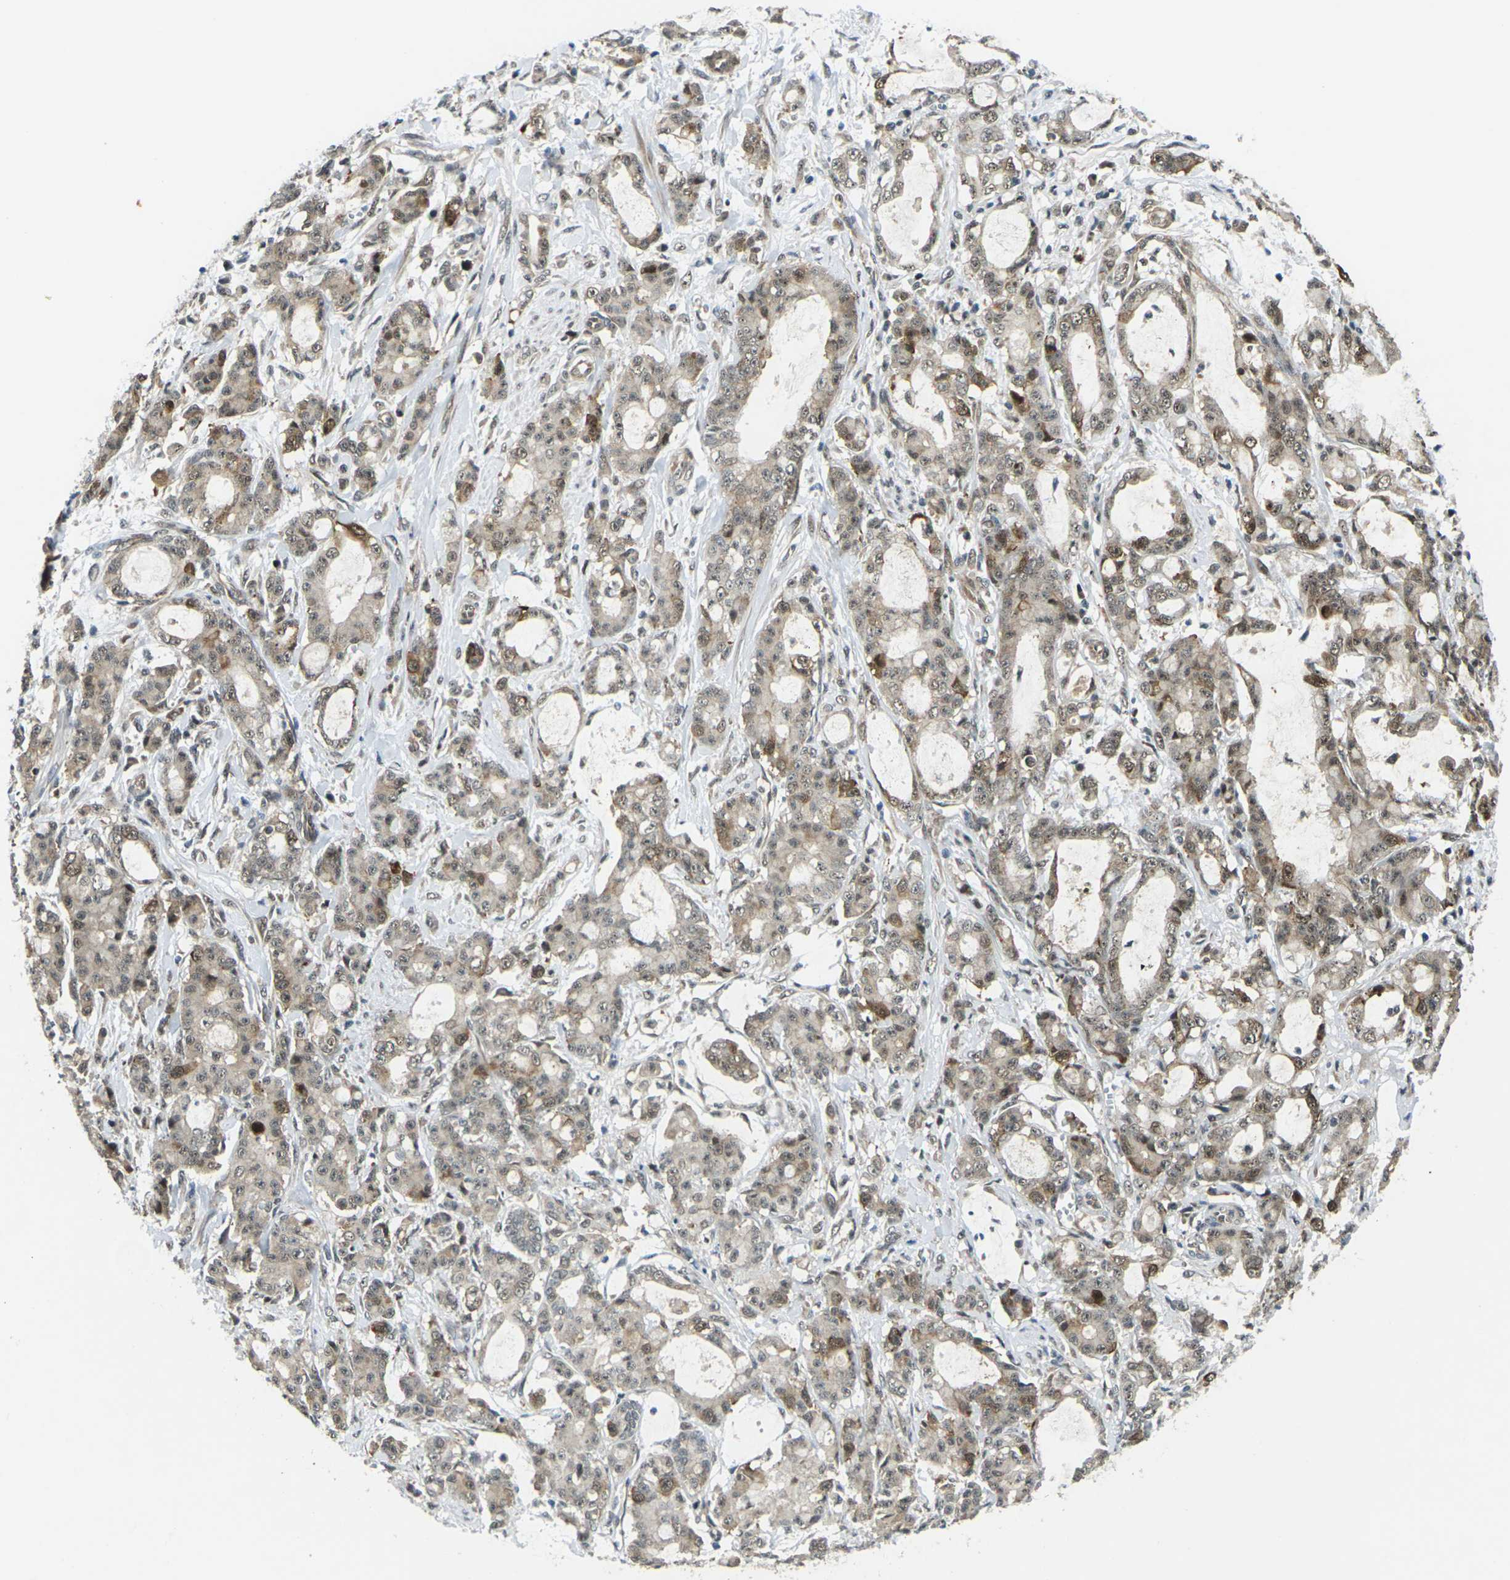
{"staining": {"intensity": "moderate", "quantity": ">75%", "location": "cytoplasmic/membranous,nuclear"}, "tissue": "pancreatic cancer", "cell_type": "Tumor cells", "image_type": "cancer", "snomed": [{"axis": "morphology", "description": "Adenocarcinoma, NOS"}, {"axis": "topography", "description": "Pancreas"}], "caption": "Protein expression analysis of human pancreatic cancer reveals moderate cytoplasmic/membranous and nuclear expression in approximately >75% of tumor cells.", "gene": "UBE2S", "patient": {"sex": "female", "age": 73}}